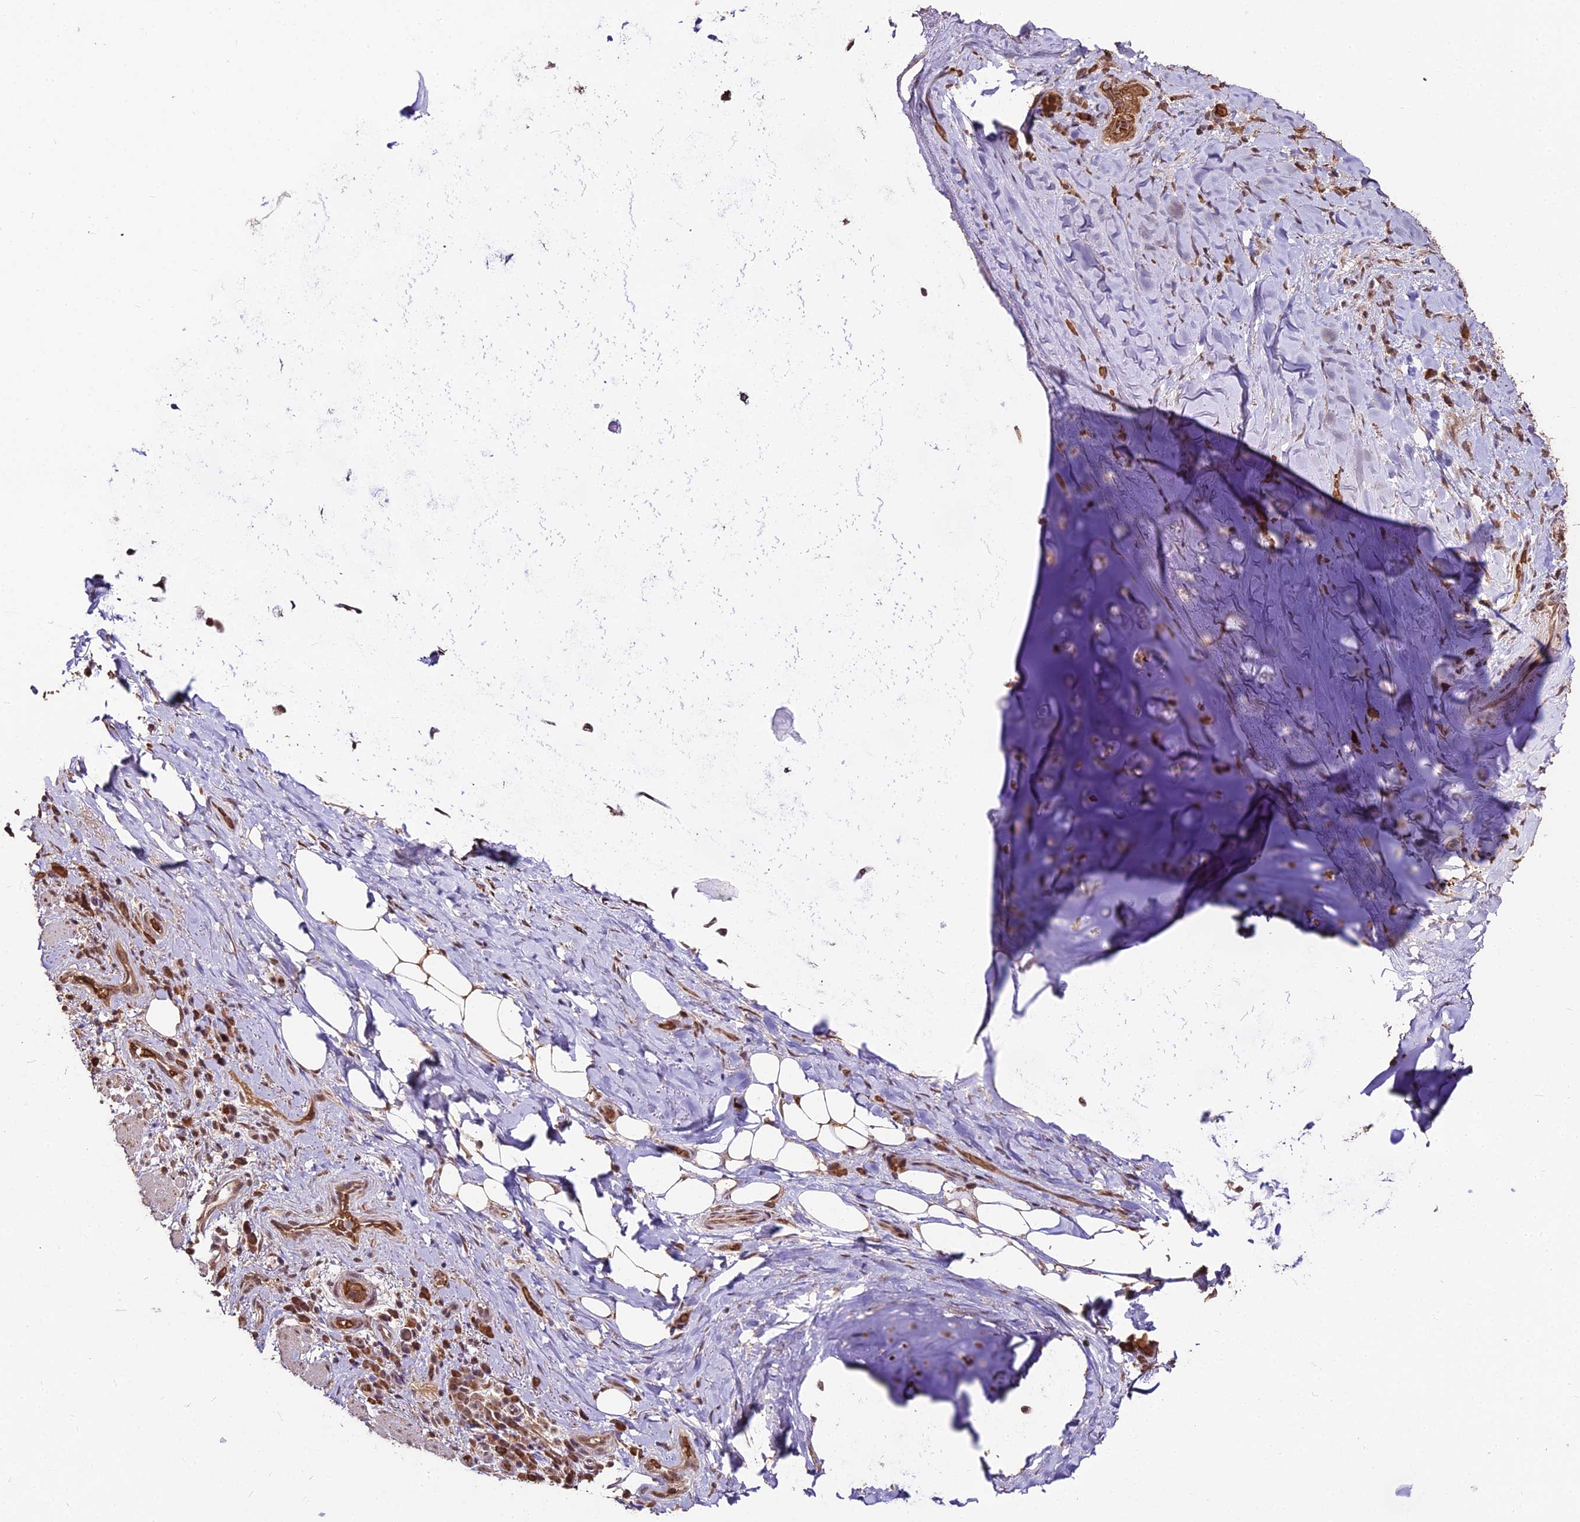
{"staining": {"intensity": "moderate", "quantity": ">75%", "location": "cytoplasmic/membranous,nuclear"}, "tissue": "adipose tissue", "cell_type": "Adipocytes", "image_type": "normal", "snomed": [{"axis": "morphology", "description": "Normal tissue, NOS"}, {"axis": "morphology", "description": "Squamous cell carcinoma, NOS"}, {"axis": "topography", "description": "Bronchus"}, {"axis": "topography", "description": "Lung"}], "caption": "Adipocytes reveal moderate cytoplasmic/membranous,nuclear positivity in about >75% of cells in benign adipose tissue.", "gene": "ZDBF2", "patient": {"sex": "male", "age": 64}}